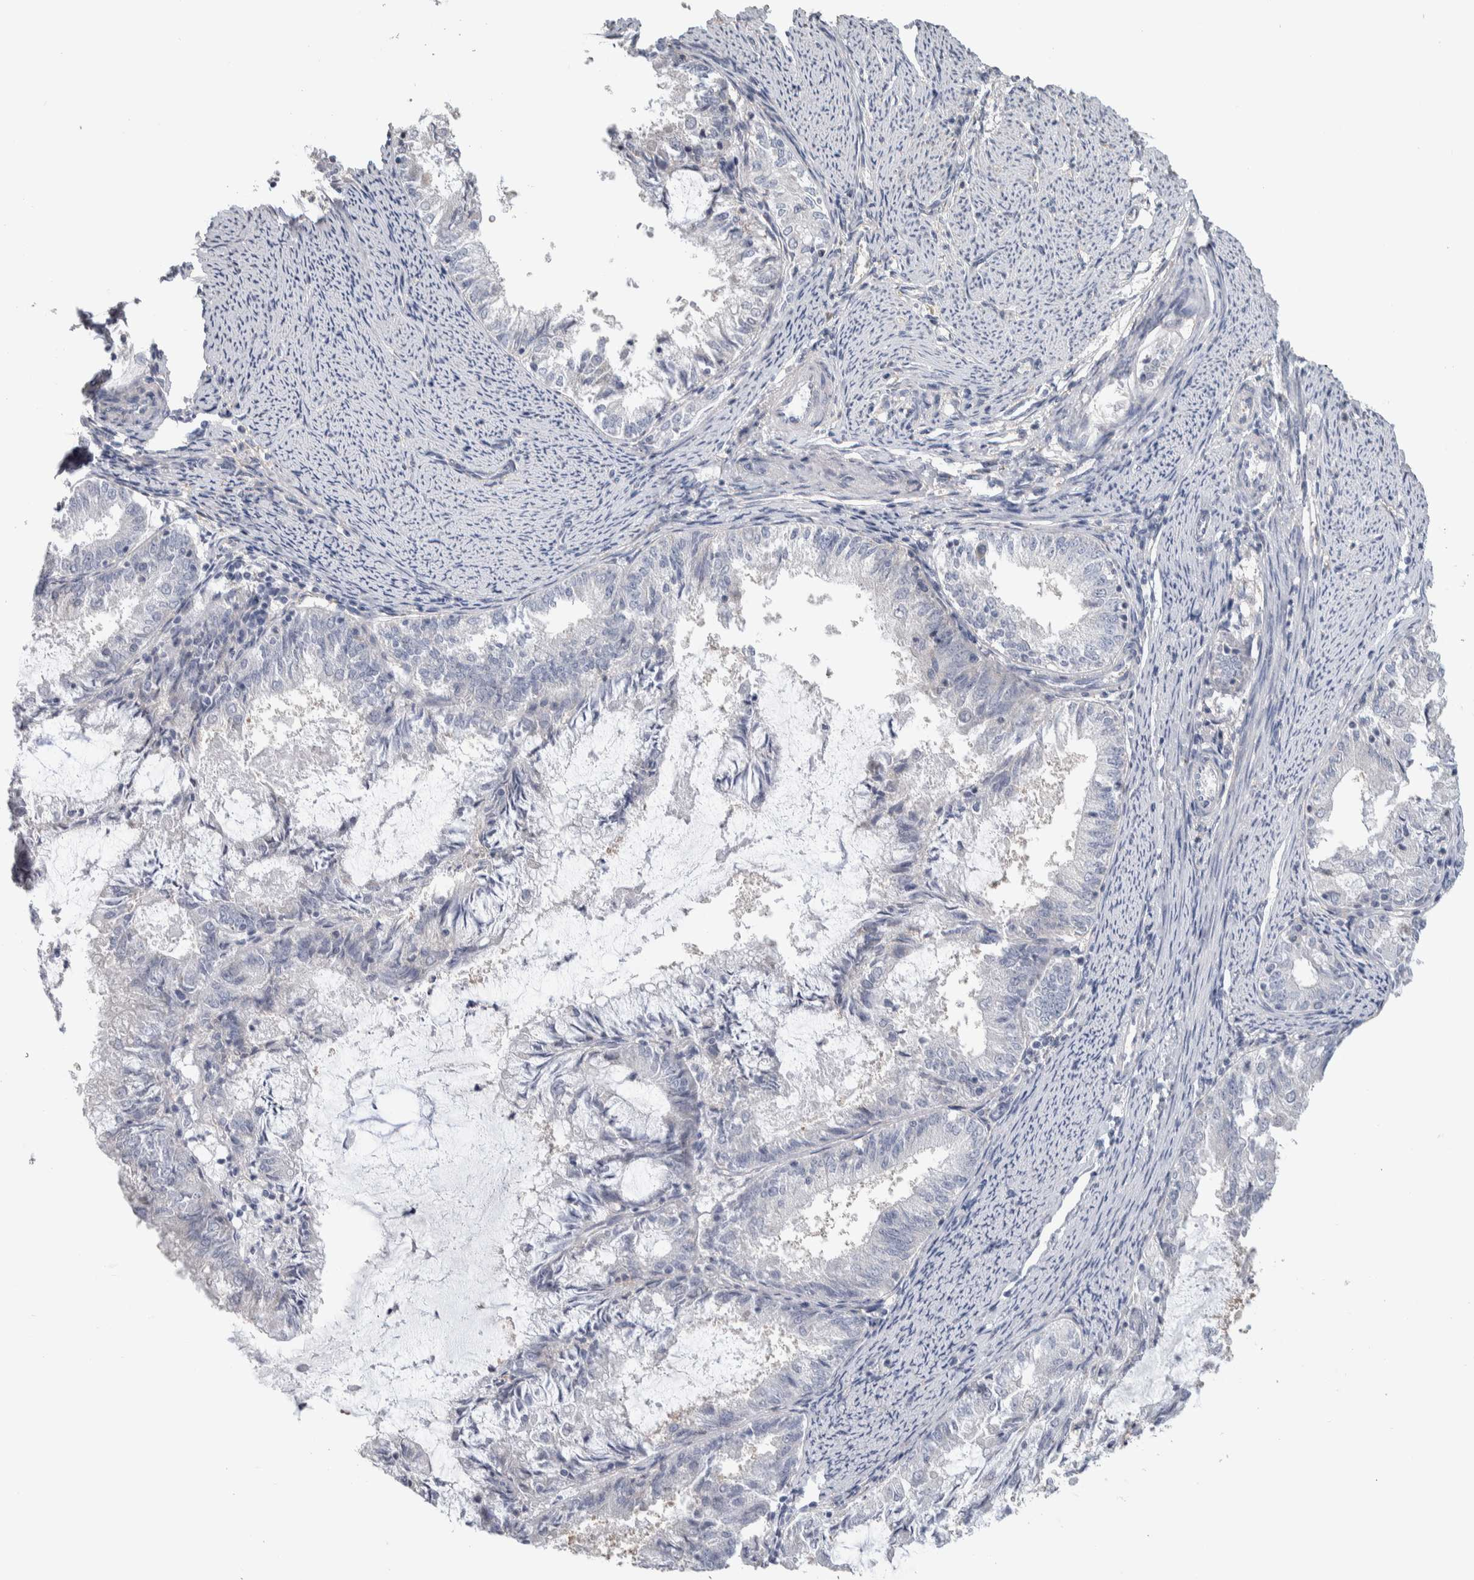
{"staining": {"intensity": "negative", "quantity": "none", "location": "none"}, "tissue": "endometrial cancer", "cell_type": "Tumor cells", "image_type": "cancer", "snomed": [{"axis": "morphology", "description": "Adenocarcinoma, NOS"}, {"axis": "topography", "description": "Endometrium"}], "caption": "There is no significant positivity in tumor cells of endometrial cancer (adenocarcinoma).", "gene": "TAX1BP1", "patient": {"sex": "female", "age": 57}}